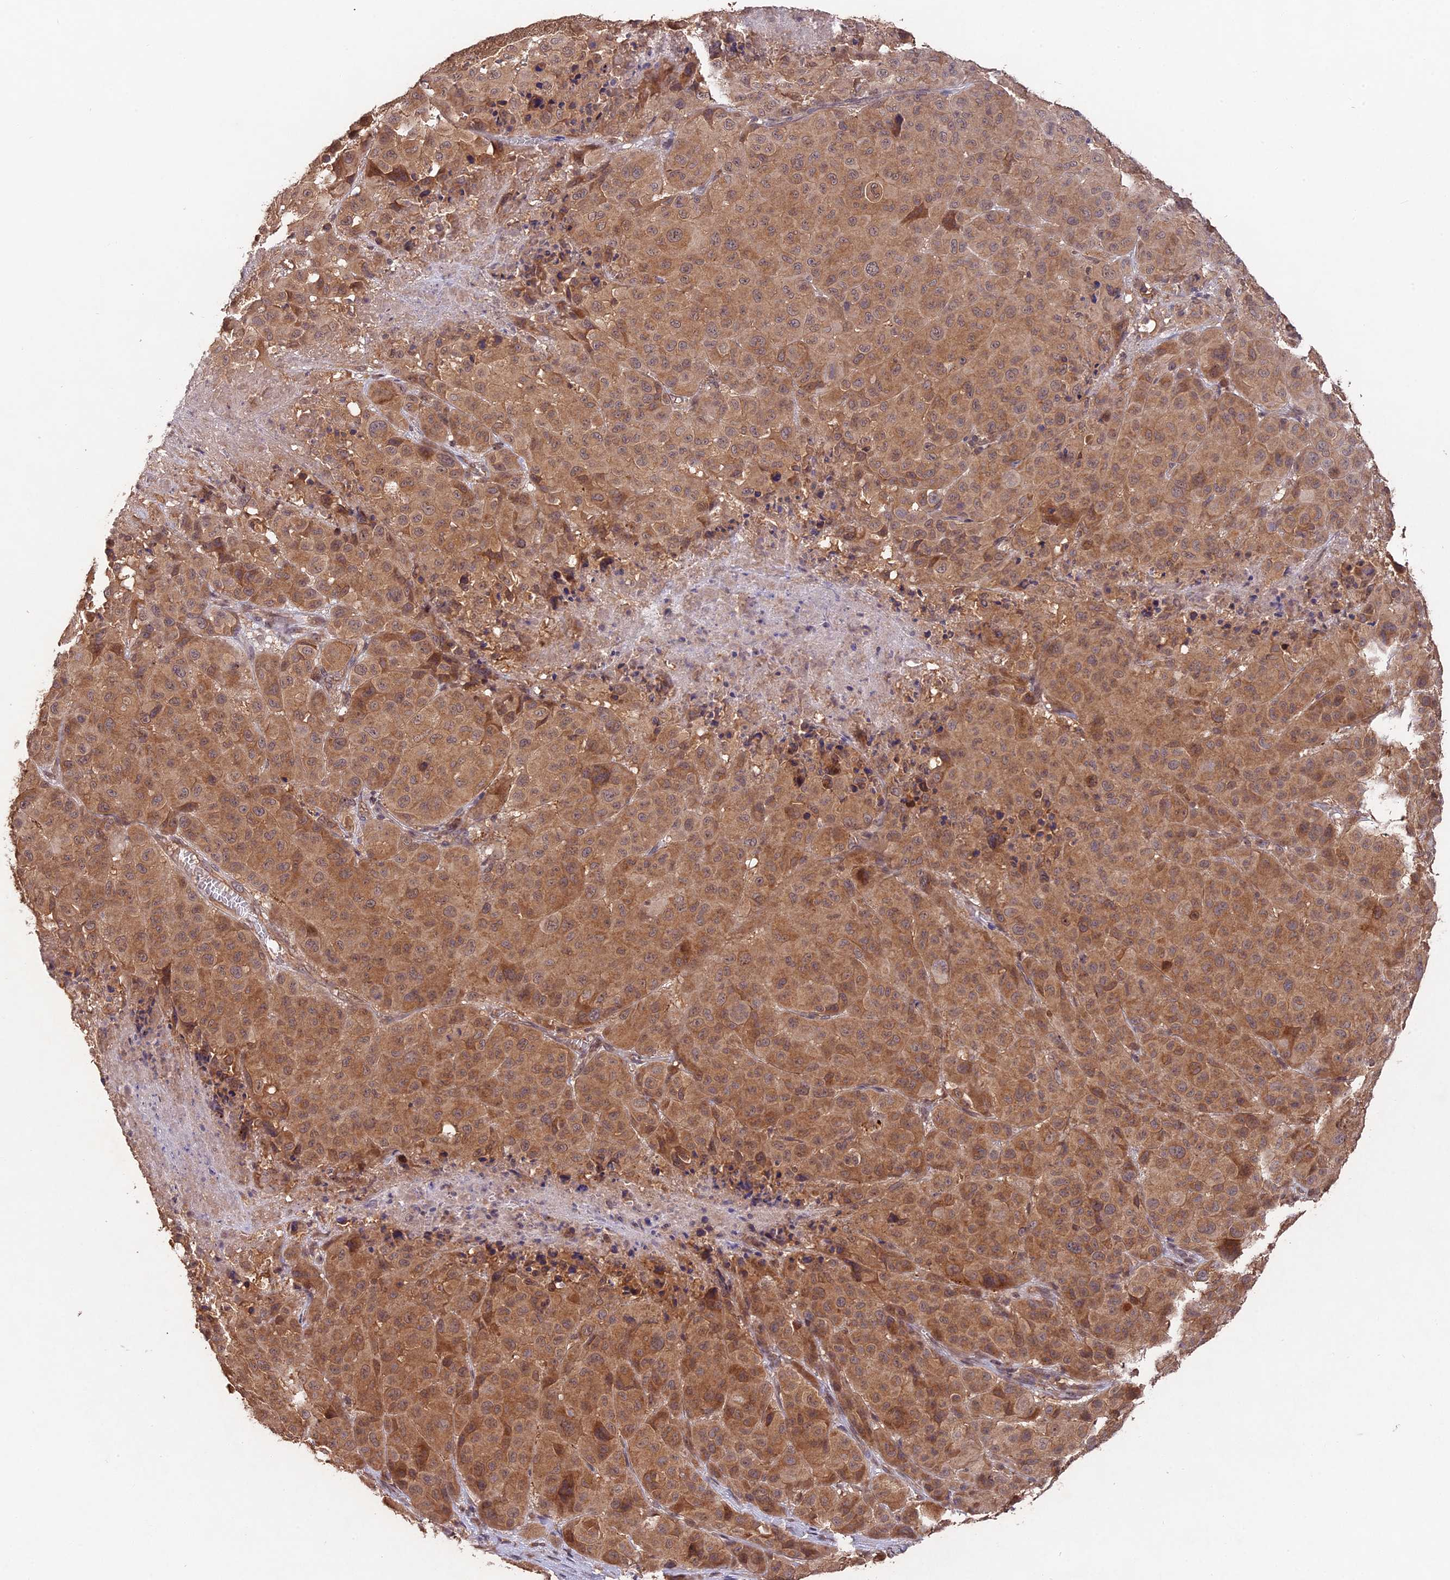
{"staining": {"intensity": "moderate", "quantity": ">75%", "location": "cytoplasmic/membranous"}, "tissue": "melanoma", "cell_type": "Tumor cells", "image_type": "cancer", "snomed": [{"axis": "morphology", "description": "Malignant melanoma, NOS"}, {"axis": "topography", "description": "Skin"}], "caption": "Protein expression analysis of human malignant melanoma reveals moderate cytoplasmic/membranous positivity in about >75% of tumor cells.", "gene": "CHAC1", "patient": {"sex": "male", "age": 73}}